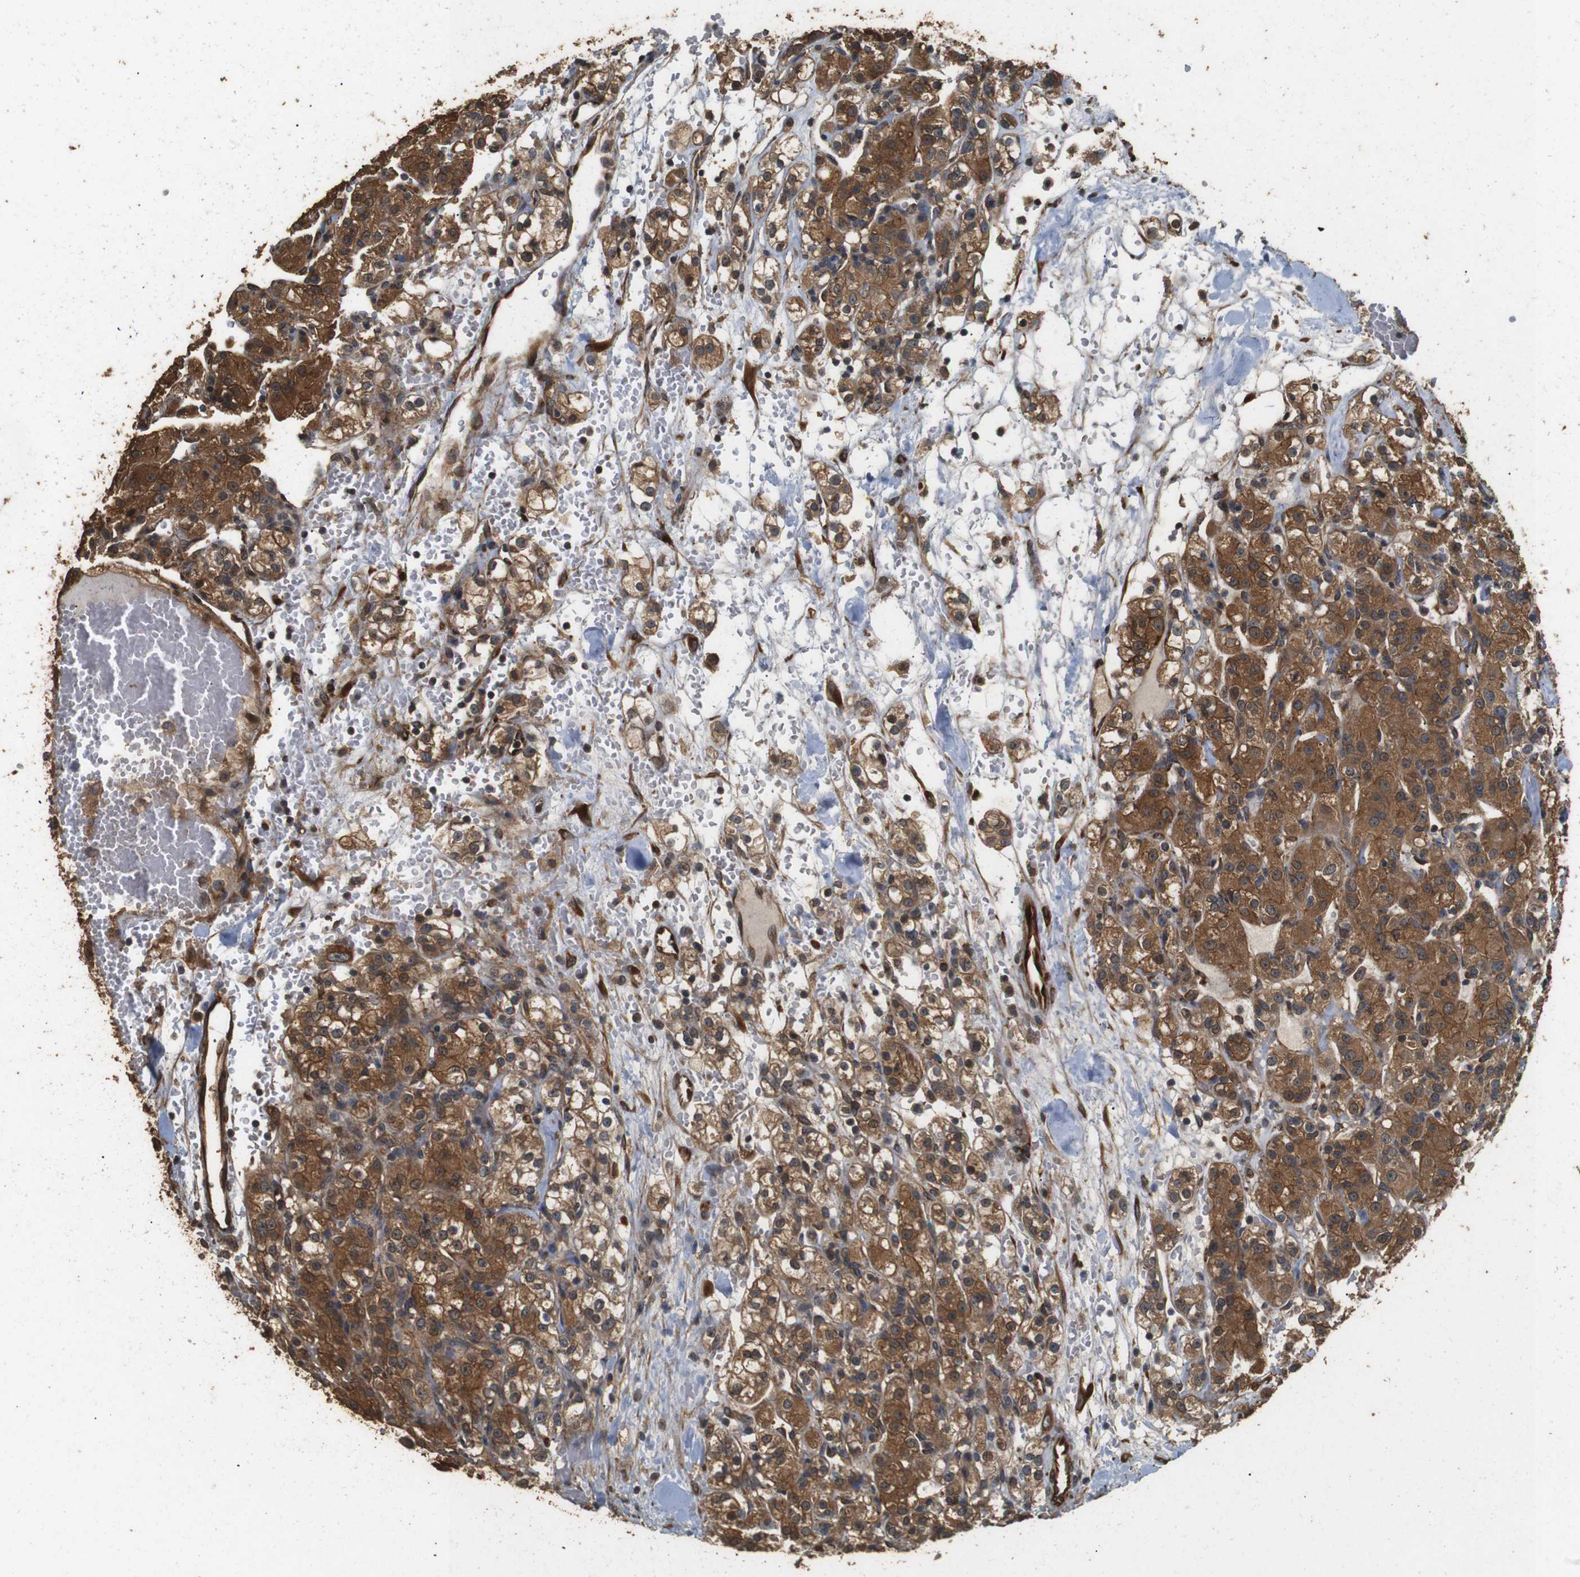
{"staining": {"intensity": "moderate", "quantity": ">75%", "location": "cytoplasmic/membranous"}, "tissue": "renal cancer", "cell_type": "Tumor cells", "image_type": "cancer", "snomed": [{"axis": "morphology", "description": "Normal tissue, NOS"}, {"axis": "morphology", "description": "Adenocarcinoma, NOS"}, {"axis": "topography", "description": "Kidney"}], "caption": "A brown stain highlights moderate cytoplasmic/membranous positivity of a protein in human renal adenocarcinoma tumor cells.", "gene": "CNPY4", "patient": {"sex": "male", "age": 61}}